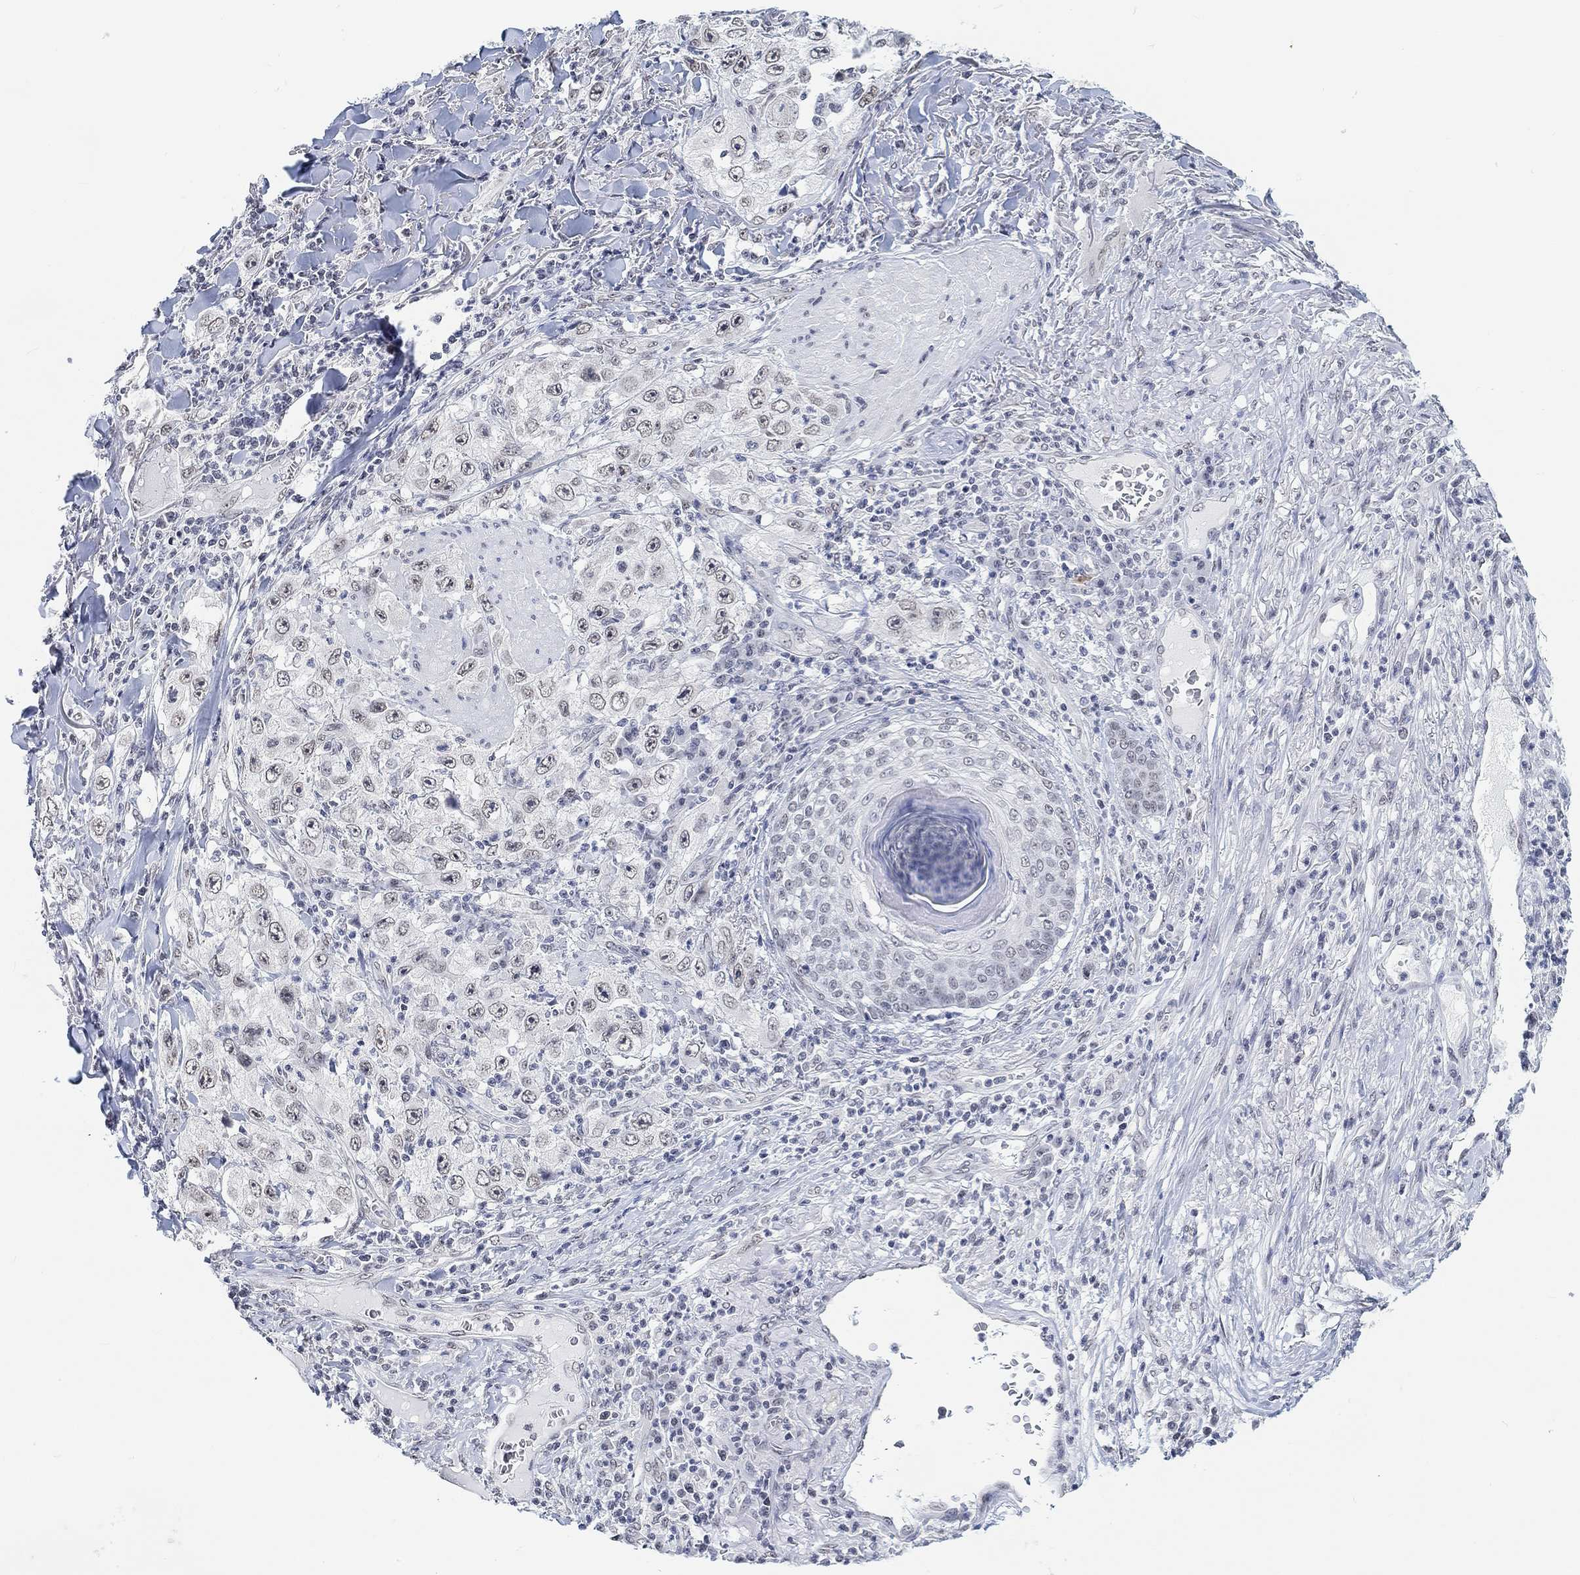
{"staining": {"intensity": "weak", "quantity": "<25%", "location": "nuclear"}, "tissue": "skin cancer", "cell_type": "Tumor cells", "image_type": "cancer", "snomed": [{"axis": "morphology", "description": "Squamous cell carcinoma, NOS"}, {"axis": "topography", "description": "Skin"}], "caption": "Immunohistochemistry image of neoplastic tissue: skin cancer stained with DAB exhibits no significant protein expression in tumor cells.", "gene": "PURG", "patient": {"sex": "male", "age": 82}}